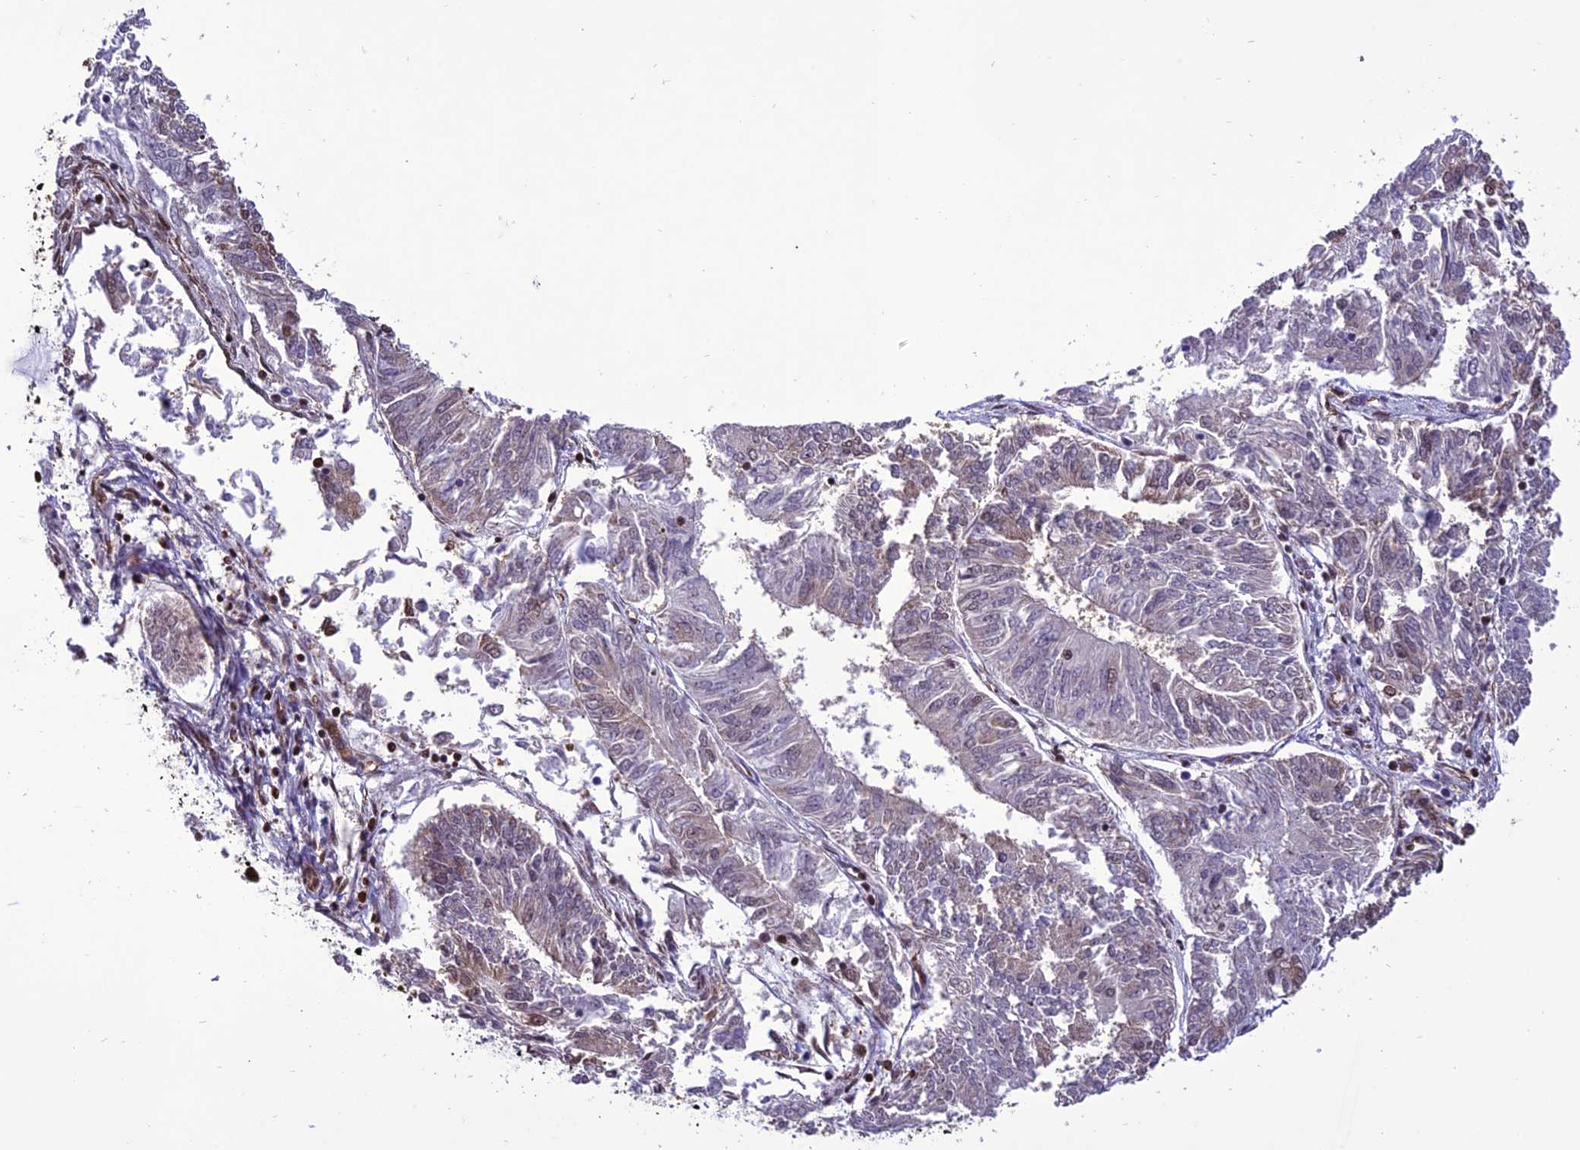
{"staining": {"intensity": "negative", "quantity": "none", "location": "none"}, "tissue": "endometrial cancer", "cell_type": "Tumor cells", "image_type": "cancer", "snomed": [{"axis": "morphology", "description": "Adenocarcinoma, NOS"}, {"axis": "topography", "description": "Endometrium"}], "caption": "Human adenocarcinoma (endometrial) stained for a protein using immunohistochemistry (IHC) shows no expression in tumor cells.", "gene": "INO80E", "patient": {"sex": "female", "age": 58}}